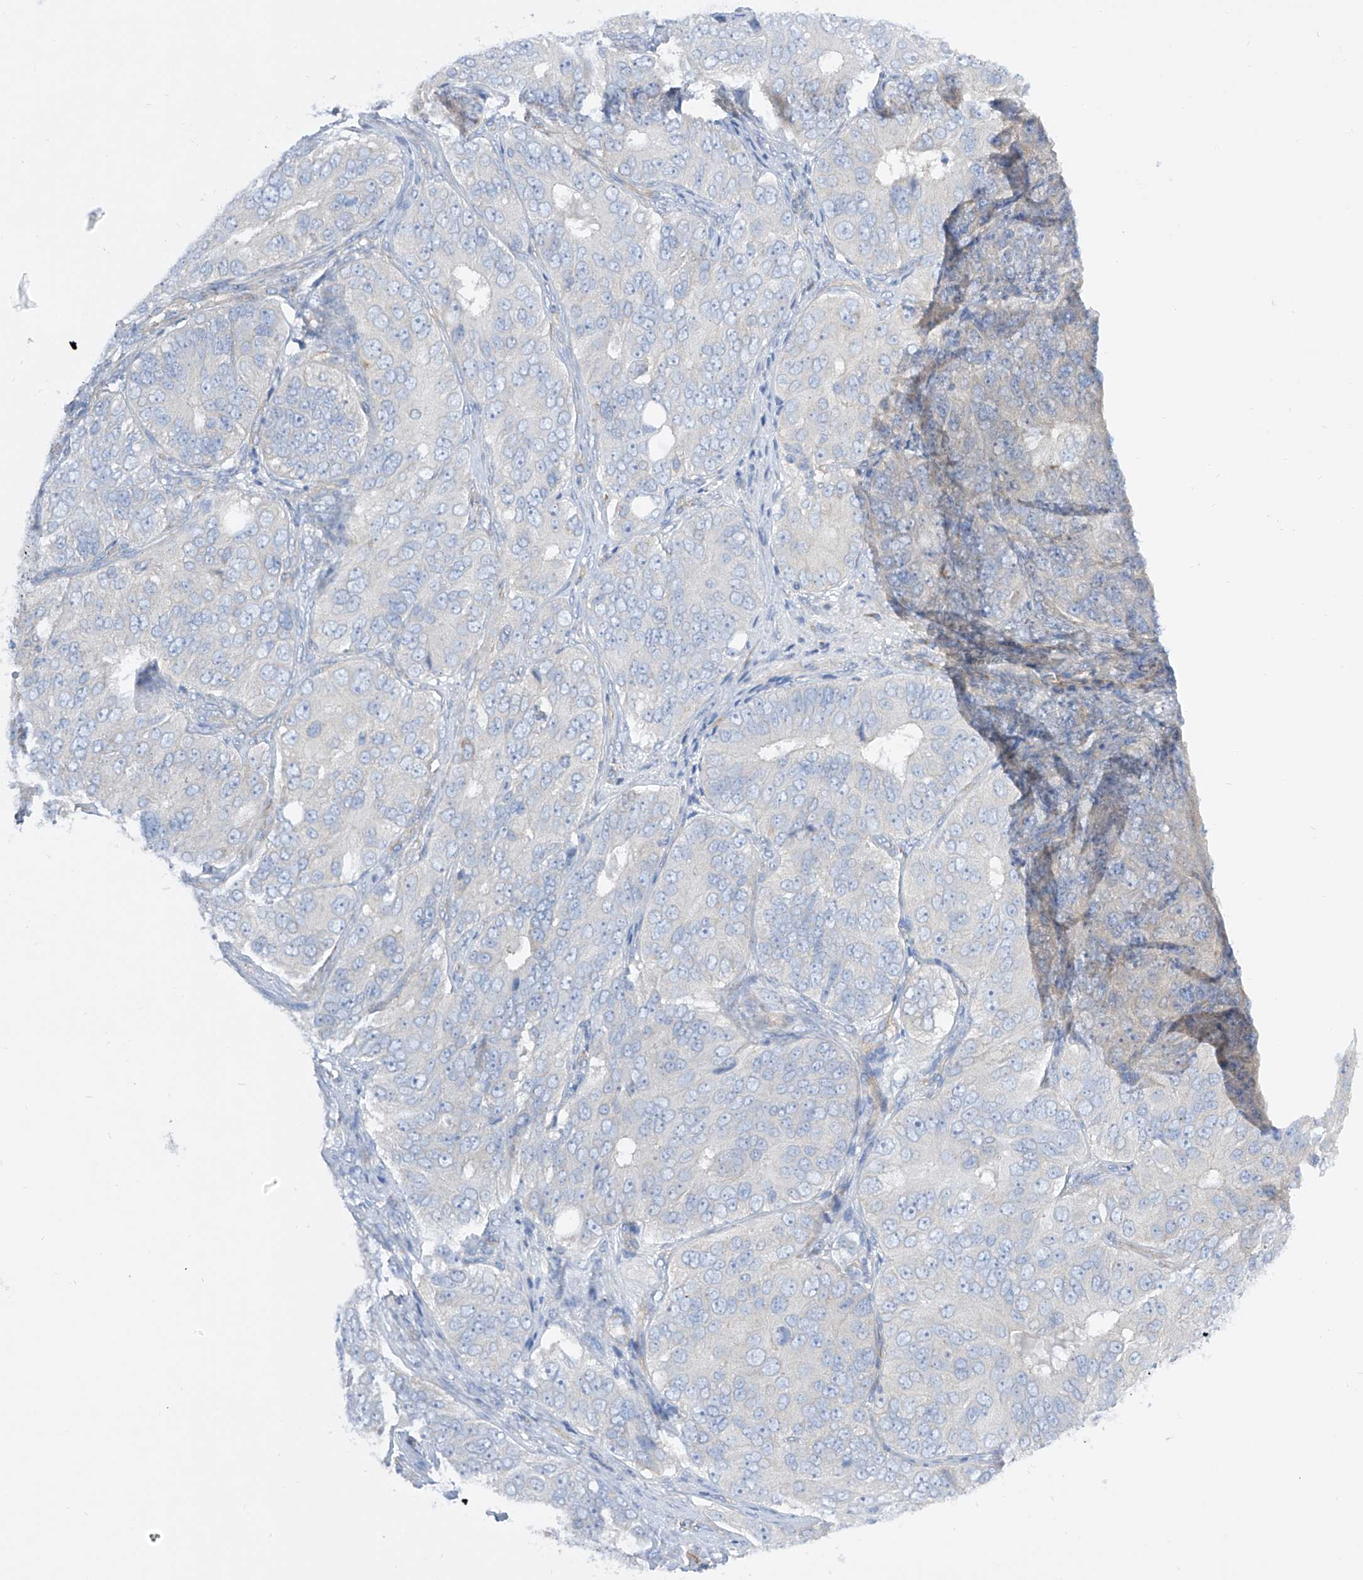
{"staining": {"intensity": "negative", "quantity": "none", "location": "none"}, "tissue": "ovarian cancer", "cell_type": "Tumor cells", "image_type": "cancer", "snomed": [{"axis": "morphology", "description": "Carcinoma, endometroid"}, {"axis": "topography", "description": "Ovary"}], "caption": "Protein analysis of ovarian cancer shows no significant staining in tumor cells.", "gene": "LCA5", "patient": {"sex": "female", "age": 51}}